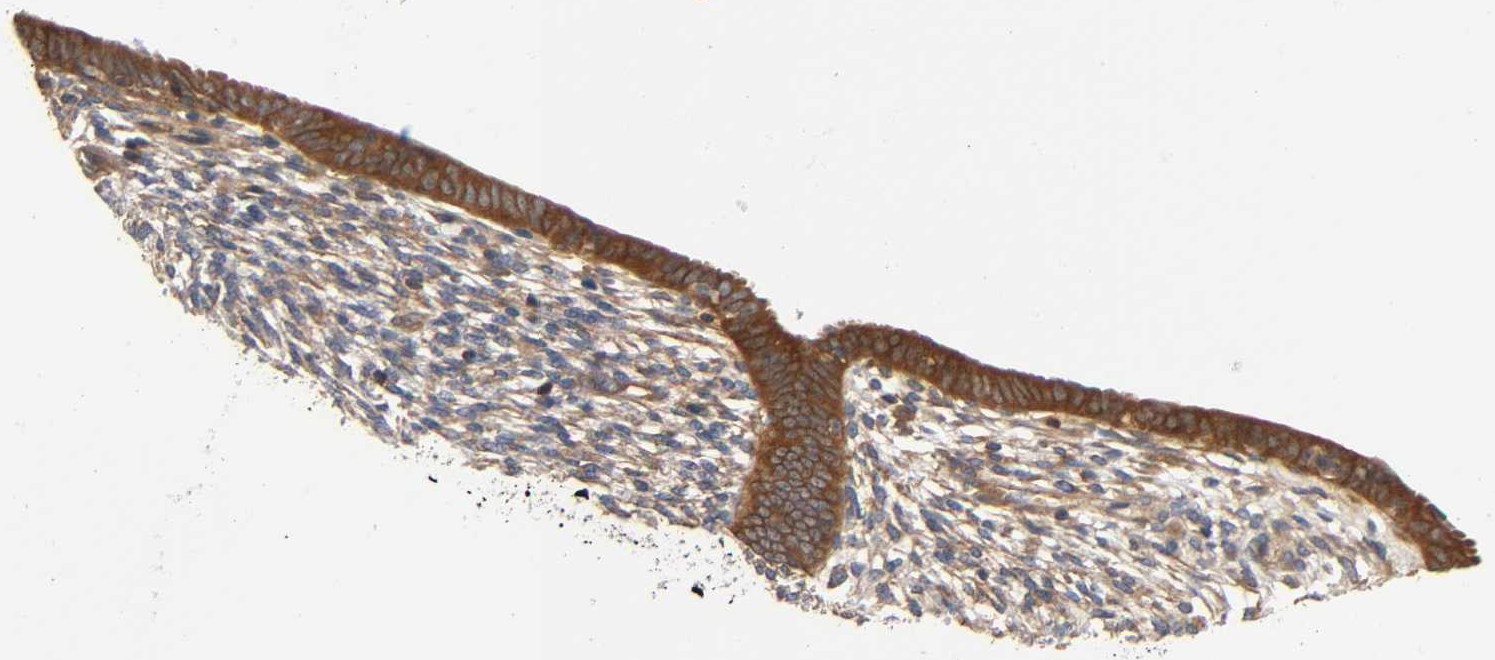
{"staining": {"intensity": "weak", "quantity": "25%-75%", "location": "cytoplasmic/membranous"}, "tissue": "endometrium", "cell_type": "Cells in endometrial stroma", "image_type": "normal", "snomed": [{"axis": "morphology", "description": "Normal tissue, NOS"}, {"axis": "topography", "description": "Endometrium"}], "caption": "Endometrium was stained to show a protein in brown. There is low levels of weak cytoplasmic/membranous positivity in about 25%-75% of cells in endometrial stroma. (DAB IHC with brightfield microscopy, high magnification).", "gene": "PRKAB1", "patient": {"sex": "female", "age": 57}}